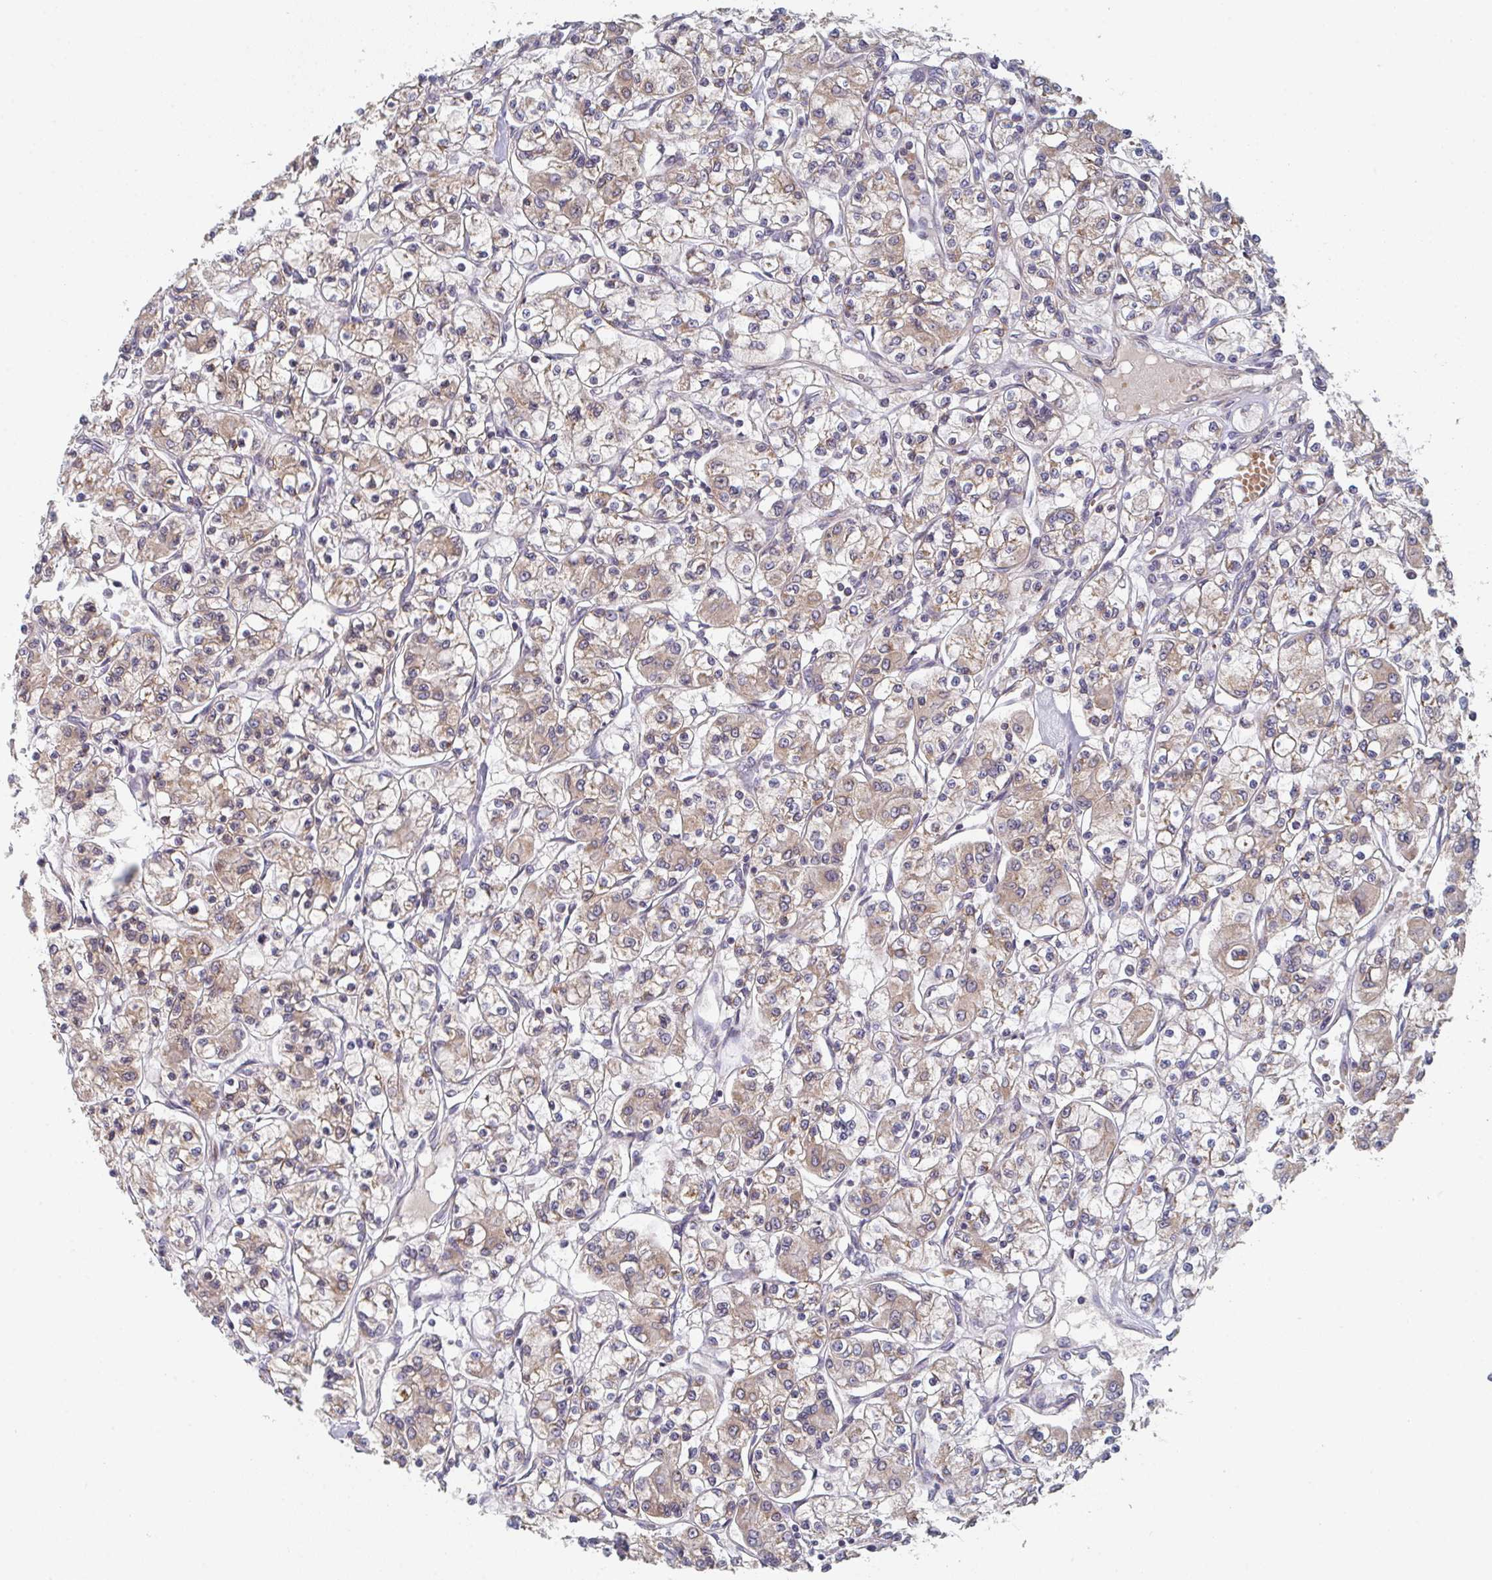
{"staining": {"intensity": "weak", "quantity": "25%-75%", "location": "cytoplasmic/membranous"}, "tissue": "renal cancer", "cell_type": "Tumor cells", "image_type": "cancer", "snomed": [{"axis": "morphology", "description": "Adenocarcinoma, NOS"}, {"axis": "topography", "description": "Kidney"}], "caption": "A low amount of weak cytoplasmic/membranous expression is seen in about 25%-75% of tumor cells in renal adenocarcinoma tissue. (IHC, brightfield microscopy, high magnification).", "gene": "ELOVL1", "patient": {"sex": "female", "age": 59}}